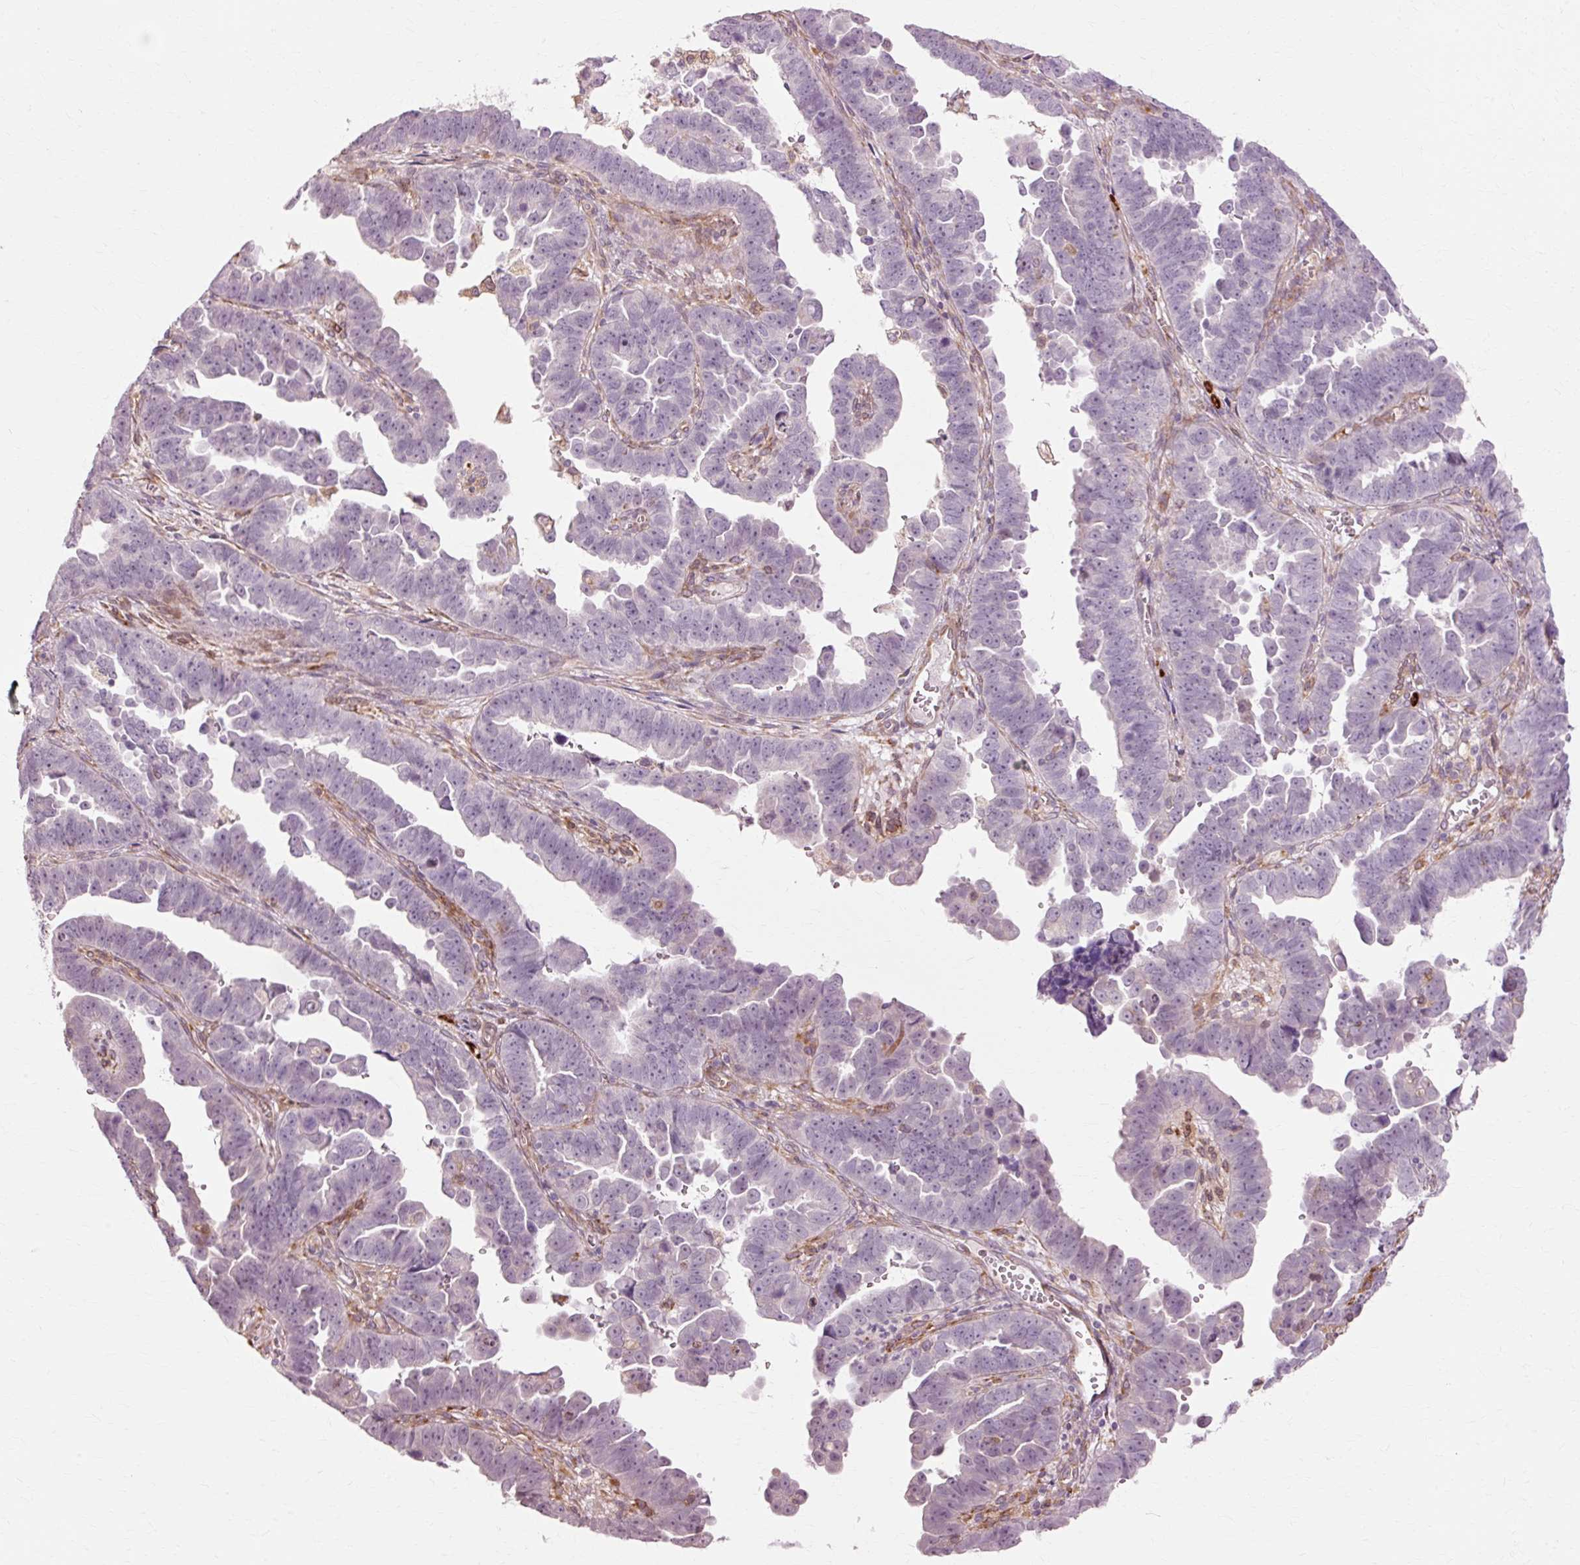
{"staining": {"intensity": "negative", "quantity": "none", "location": "none"}, "tissue": "endometrial cancer", "cell_type": "Tumor cells", "image_type": "cancer", "snomed": [{"axis": "morphology", "description": "Adenocarcinoma, NOS"}, {"axis": "topography", "description": "Endometrium"}], "caption": "High magnification brightfield microscopy of endometrial cancer (adenocarcinoma) stained with DAB (3,3'-diaminobenzidine) (brown) and counterstained with hematoxylin (blue): tumor cells show no significant staining.", "gene": "RGPD5", "patient": {"sex": "female", "age": 75}}